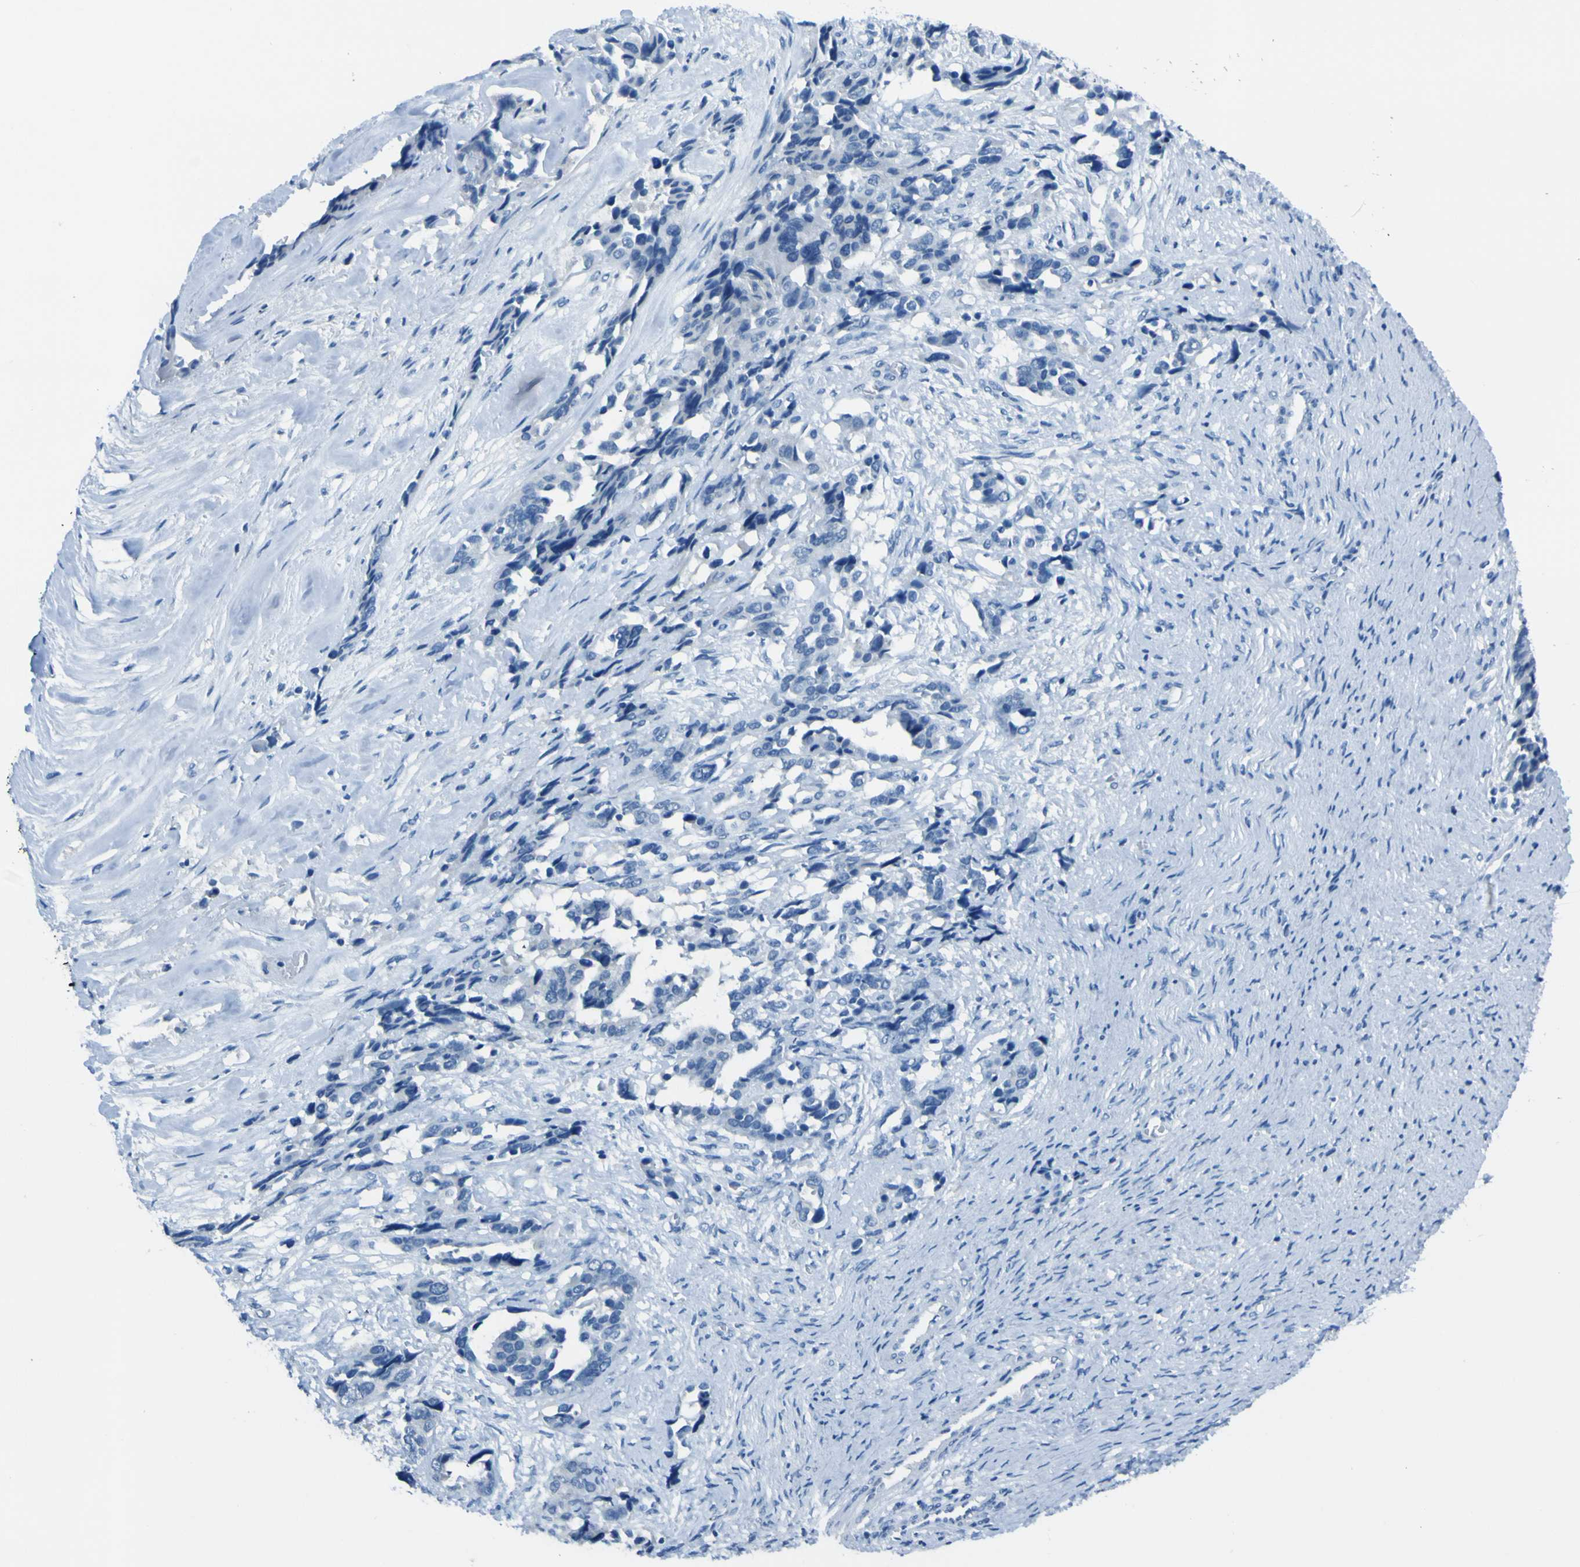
{"staining": {"intensity": "negative", "quantity": "none", "location": "none"}, "tissue": "ovarian cancer", "cell_type": "Tumor cells", "image_type": "cancer", "snomed": [{"axis": "morphology", "description": "Cystadenocarcinoma, serous, NOS"}, {"axis": "topography", "description": "Ovary"}], "caption": "Tumor cells are negative for brown protein staining in serous cystadenocarcinoma (ovarian).", "gene": "PHKG1", "patient": {"sex": "female", "age": 44}}